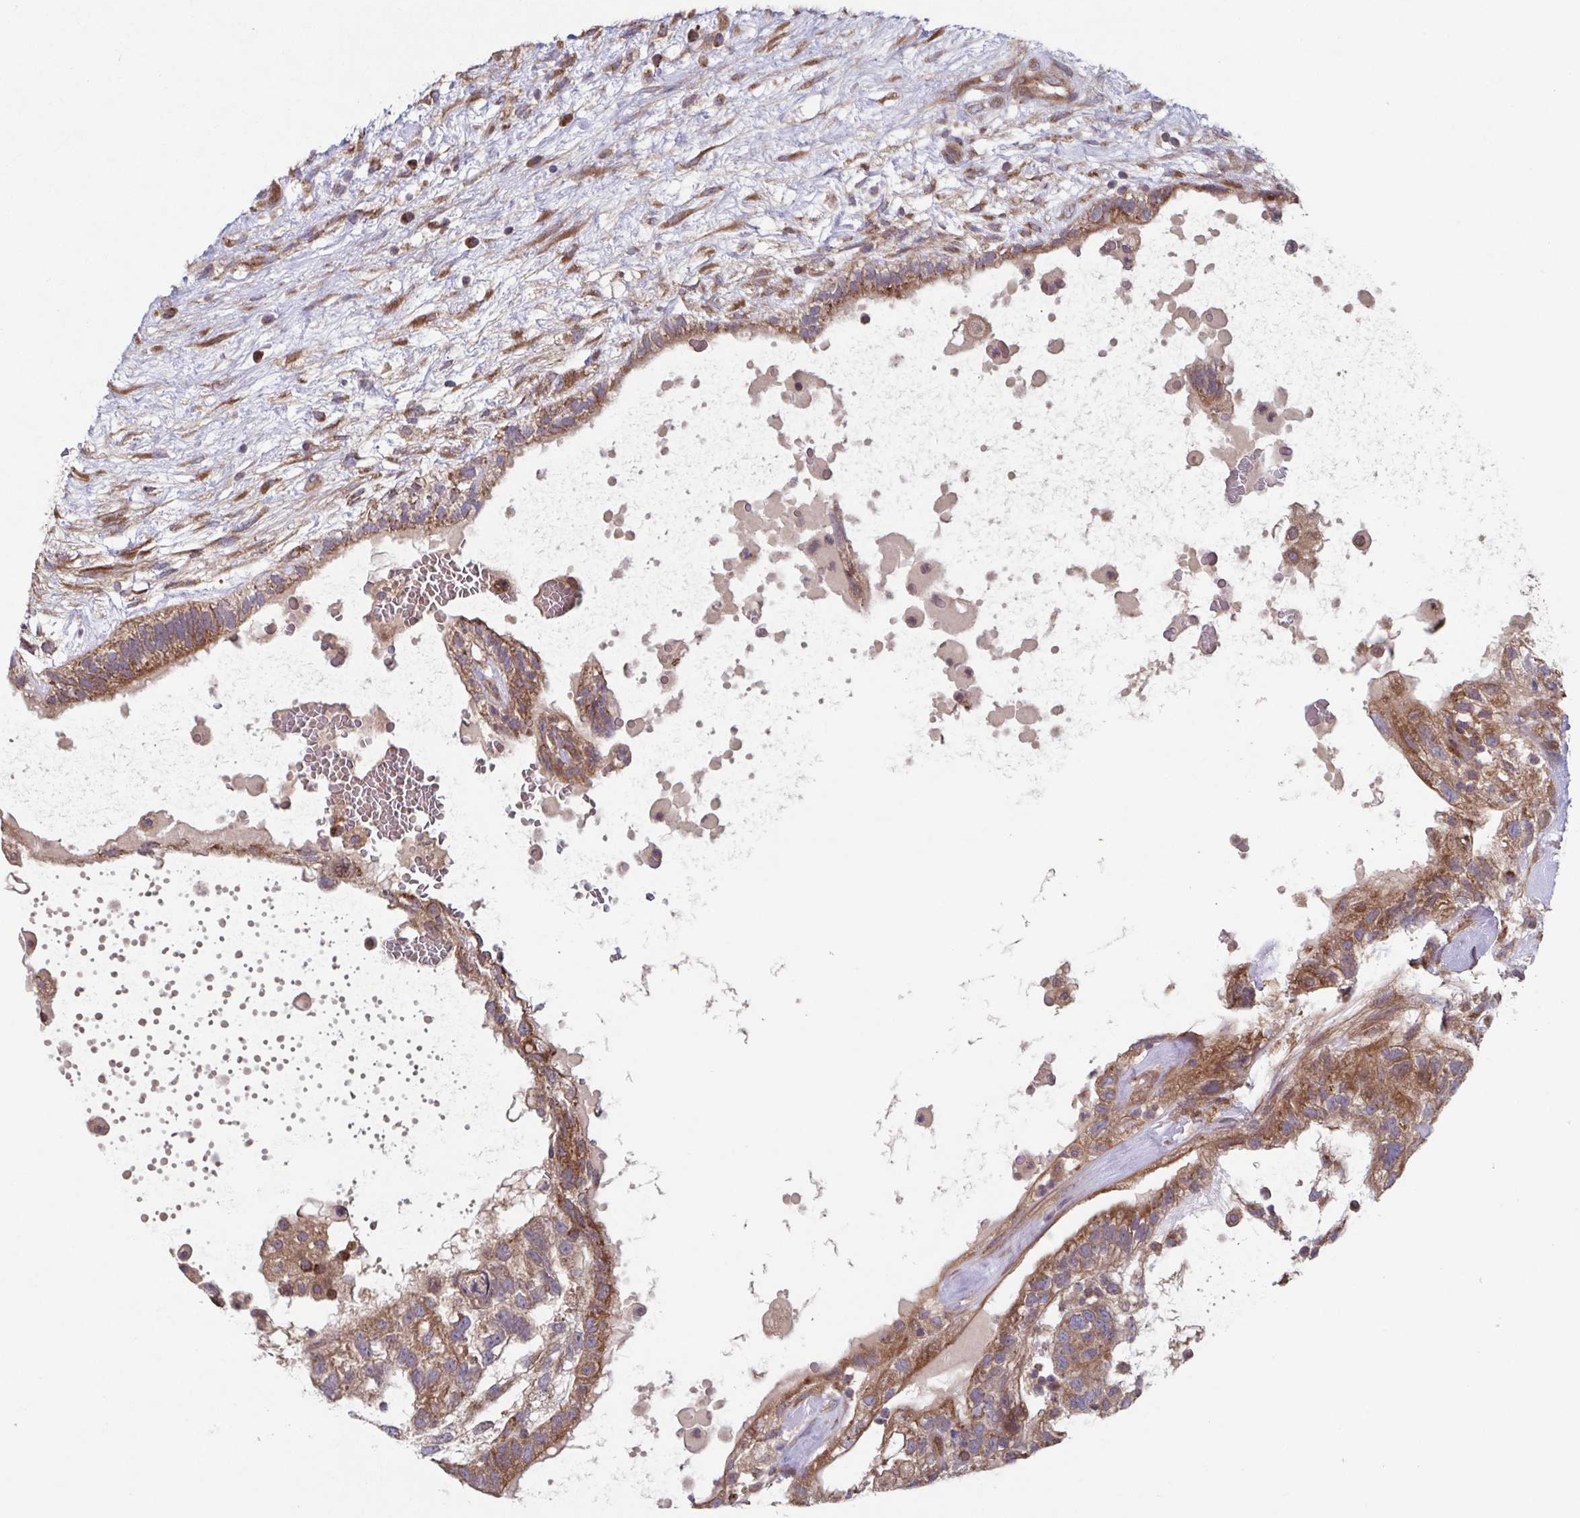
{"staining": {"intensity": "moderate", "quantity": ">75%", "location": "cytoplasmic/membranous"}, "tissue": "testis cancer", "cell_type": "Tumor cells", "image_type": "cancer", "snomed": [{"axis": "morphology", "description": "Normal tissue, NOS"}, {"axis": "morphology", "description": "Carcinoma, Embryonal, NOS"}, {"axis": "topography", "description": "Testis"}], "caption": "Immunohistochemical staining of testis cancer (embryonal carcinoma) exhibits medium levels of moderate cytoplasmic/membranous positivity in about >75% of tumor cells.", "gene": "COPB1", "patient": {"sex": "male", "age": 32}}